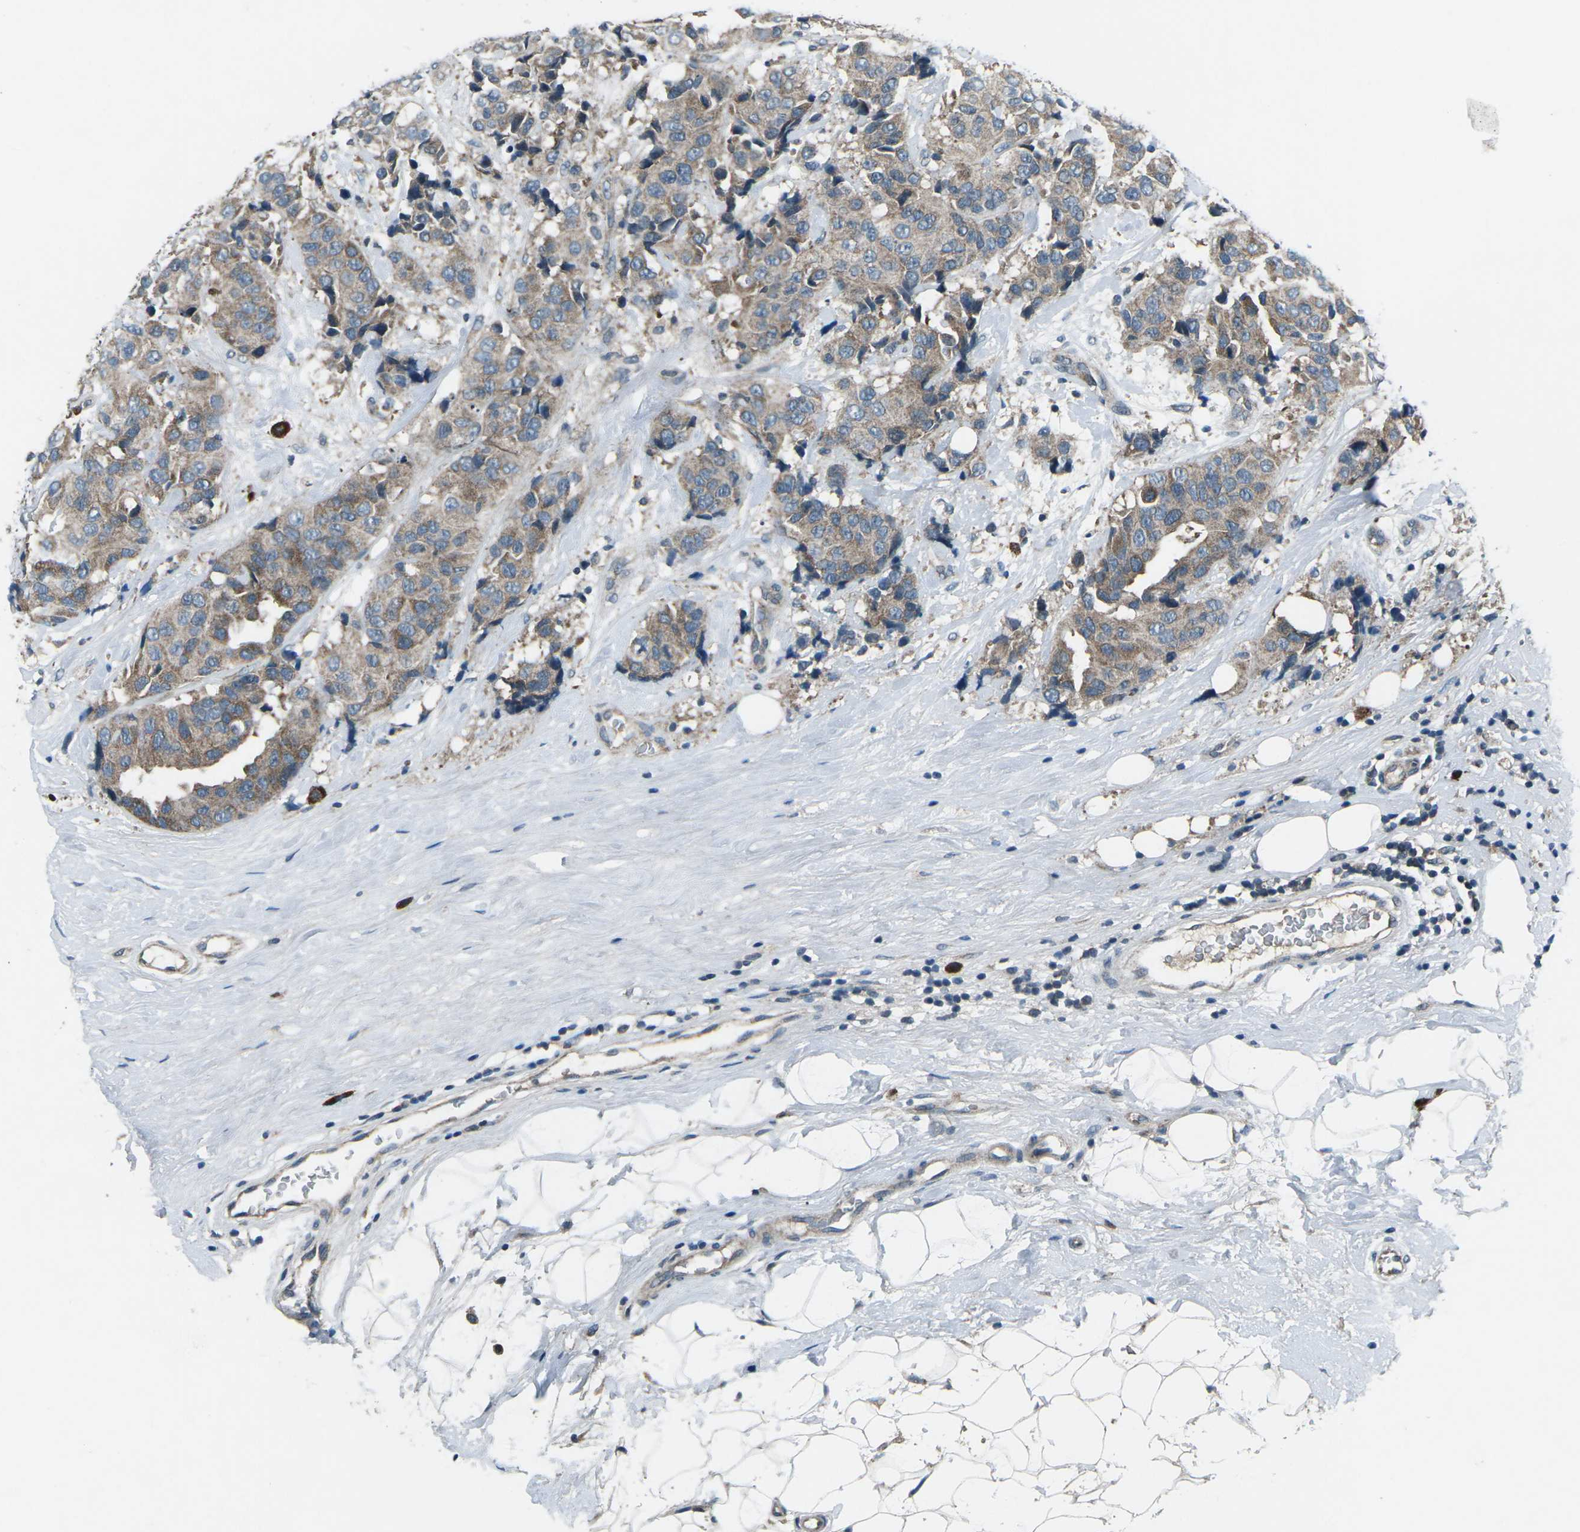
{"staining": {"intensity": "moderate", "quantity": "25%-75%", "location": "cytoplasmic/membranous"}, "tissue": "breast cancer", "cell_type": "Tumor cells", "image_type": "cancer", "snomed": [{"axis": "morphology", "description": "Normal tissue, NOS"}, {"axis": "morphology", "description": "Duct carcinoma"}, {"axis": "topography", "description": "Breast"}], "caption": "Protein analysis of breast cancer (infiltrating ductal carcinoma) tissue displays moderate cytoplasmic/membranous positivity in approximately 25%-75% of tumor cells.", "gene": "CDK16", "patient": {"sex": "female", "age": 39}}